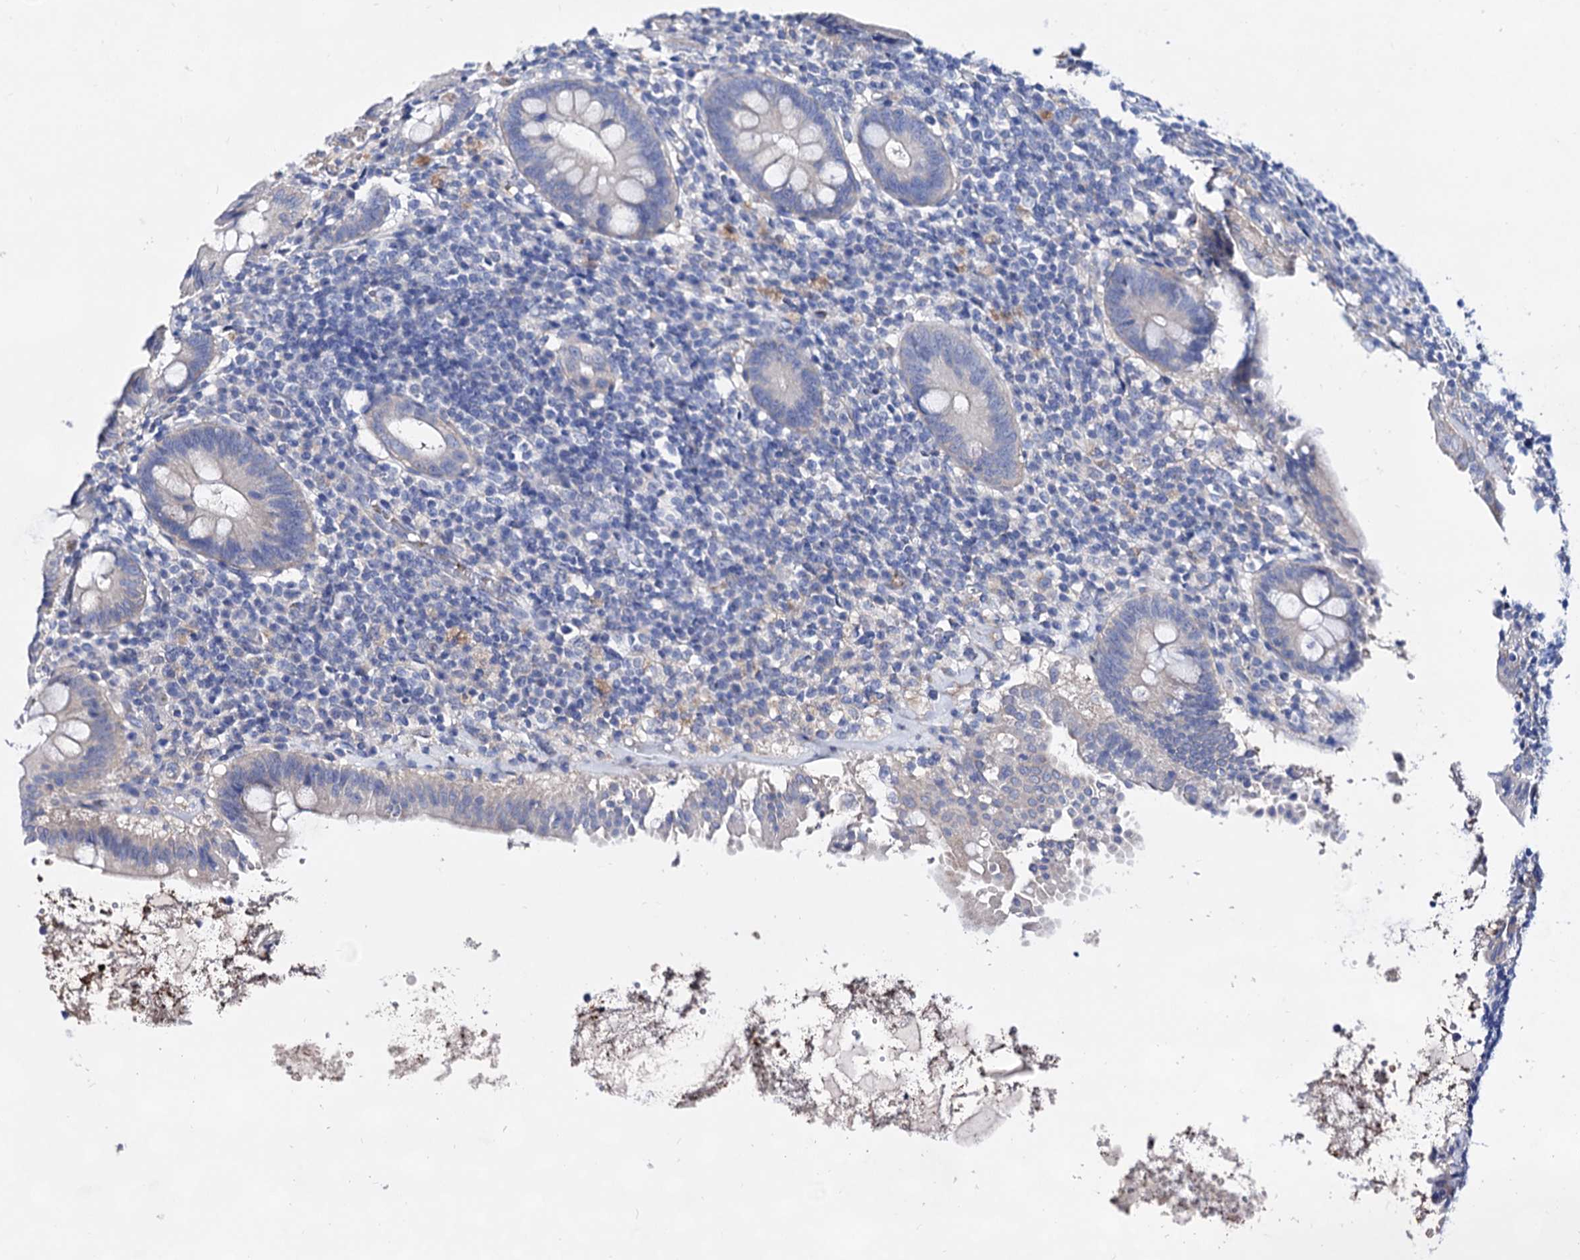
{"staining": {"intensity": "negative", "quantity": "none", "location": "none"}, "tissue": "appendix", "cell_type": "Glandular cells", "image_type": "normal", "snomed": [{"axis": "morphology", "description": "Normal tissue, NOS"}, {"axis": "topography", "description": "Appendix"}], "caption": "This is a photomicrograph of IHC staining of normal appendix, which shows no expression in glandular cells. (DAB IHC, high magnification).", "gene": "PLIN1", "patient": {"sex": "female", "age": 54}}